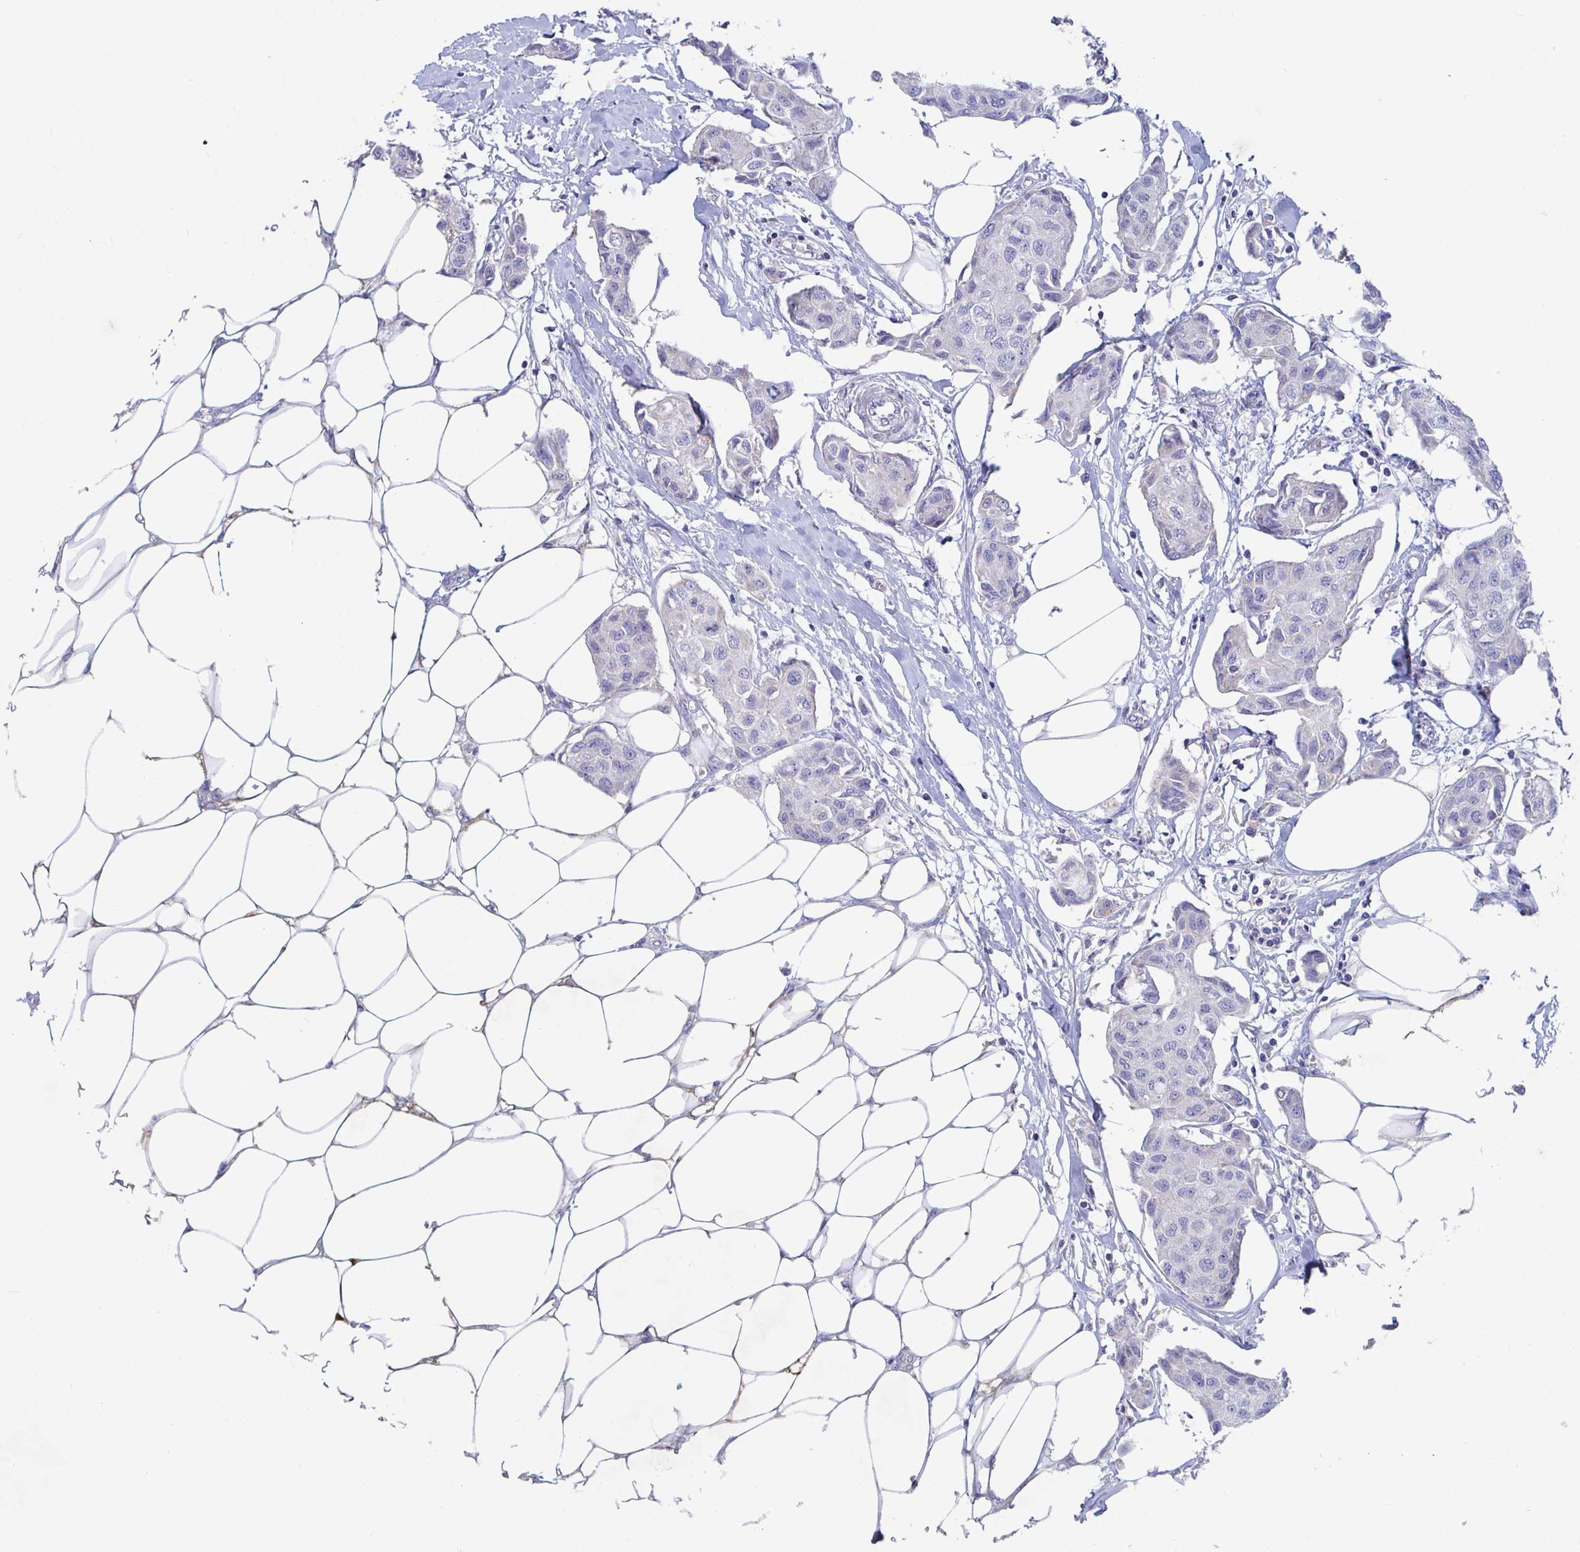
{"staining": {"intensity": "negative", "quantity": "none", "location": "none"}, "tissue": "breast cancer", "cell_type": "Tumor cells", "image_type": "cancer", "snomed": [{"axis": "morphology", "description": "Duct carcinoma"}, {"axis": "topography", "description": "Breast"}, {"axis": "topography", "description": "Lymph node"}], "caption": "Image shows no significant protein expression in tumor cells of breast cancer.", "gene": "ZNF561", "patient": {"sex": "female", "age": 80}}